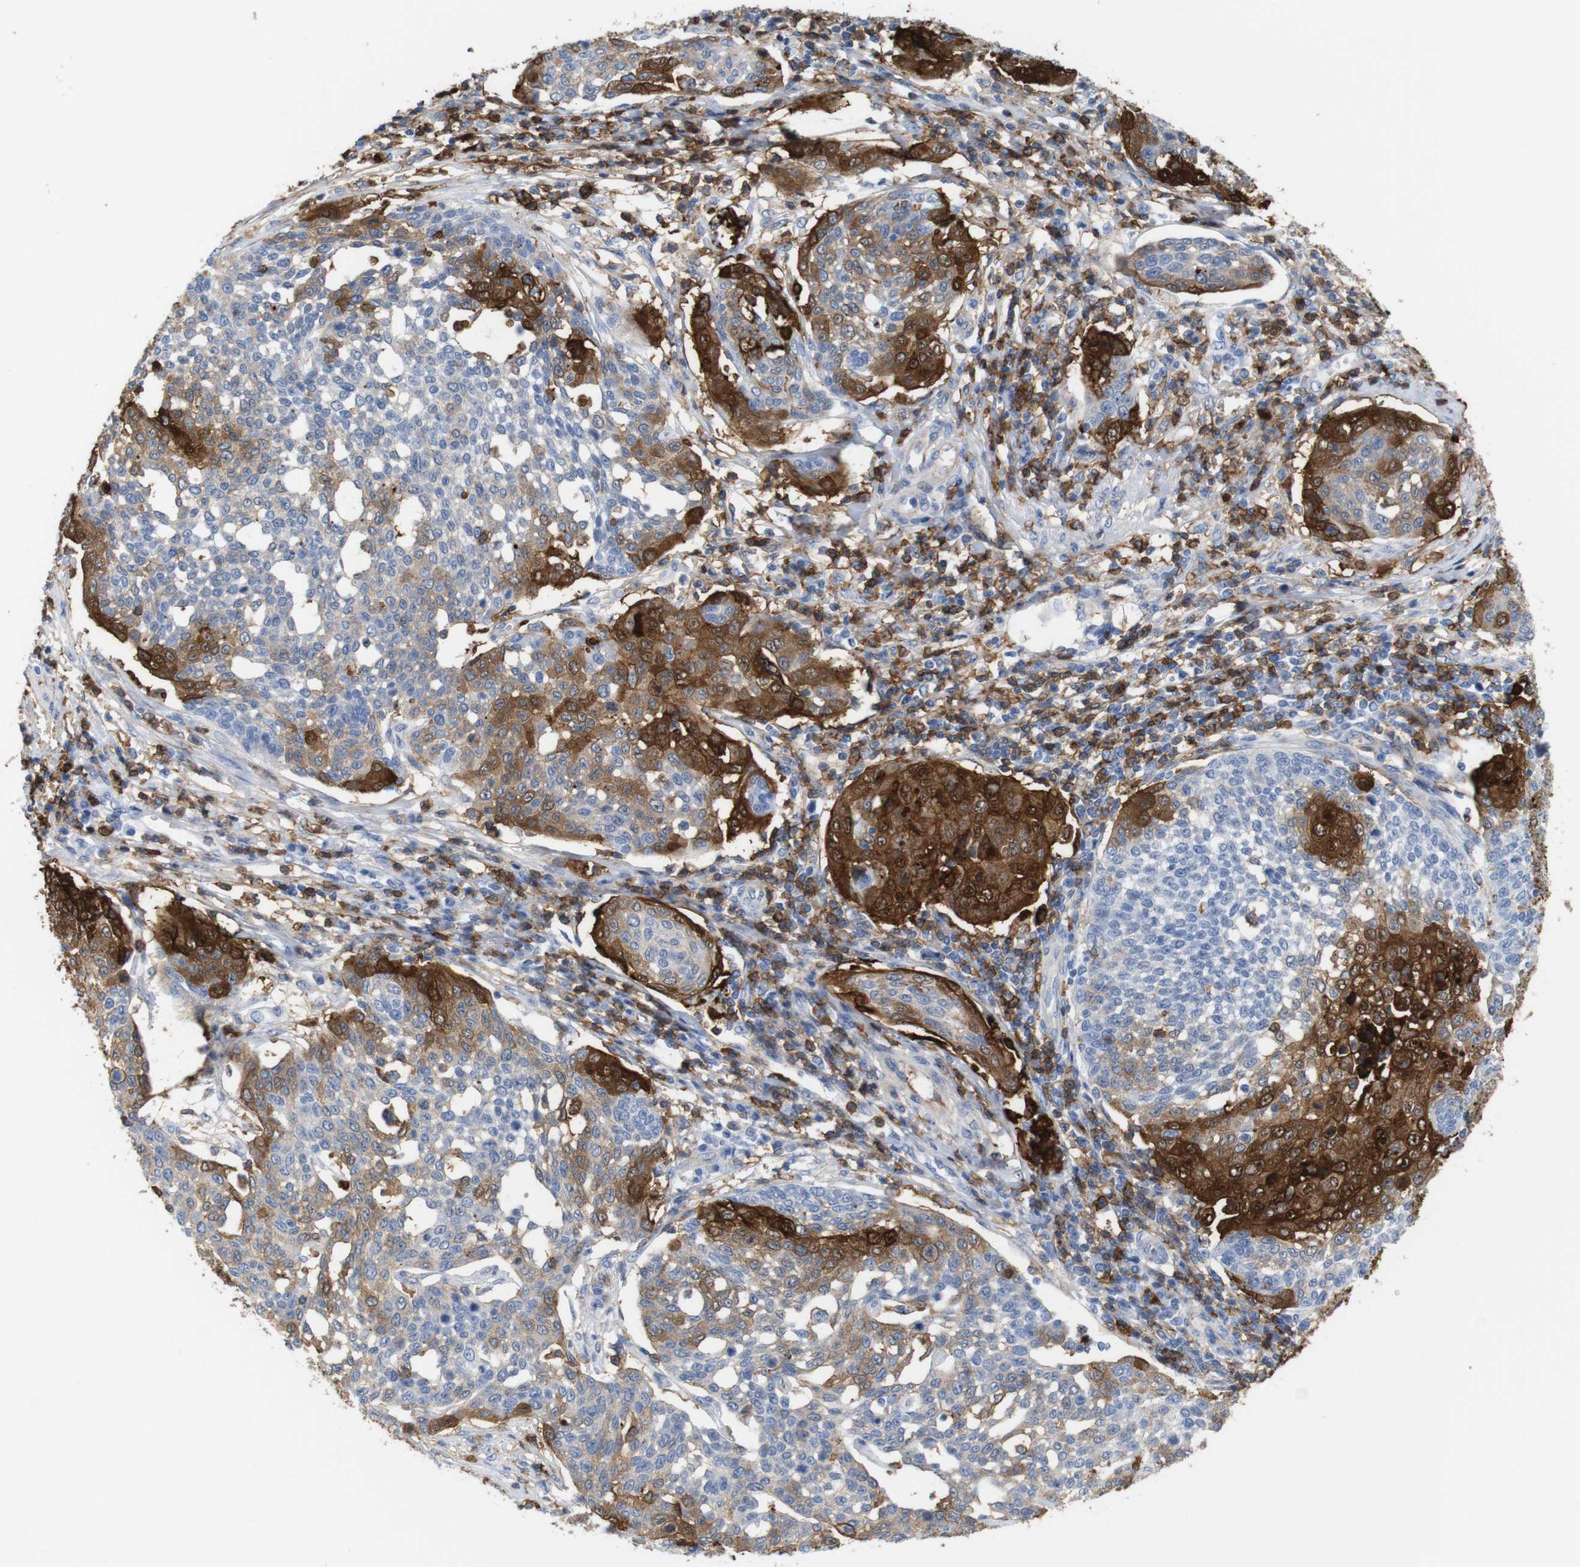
{"staining": {"intensity": "strong", "quantity": "25%-75%", "location": "cytoplasmic/membranous,nuclear"}, "tissue": "cervical cancer", "cell_type": "Tumor cells", "image_type": "cancer", "snomed": [{"axis": "morphology", "description": "Squamous cell carcinoma, NOS"}, {"axis": "topography", "description": "Cervix"}], "caption": "Cervical cancer stained for a protein (brown) reveals strong cytoplasmic/membranous and nuclear positive staining in about 25%-75% of tumor cells.", "gene": "ANXA1", "patient": {"sex": "female", "age": 34}}